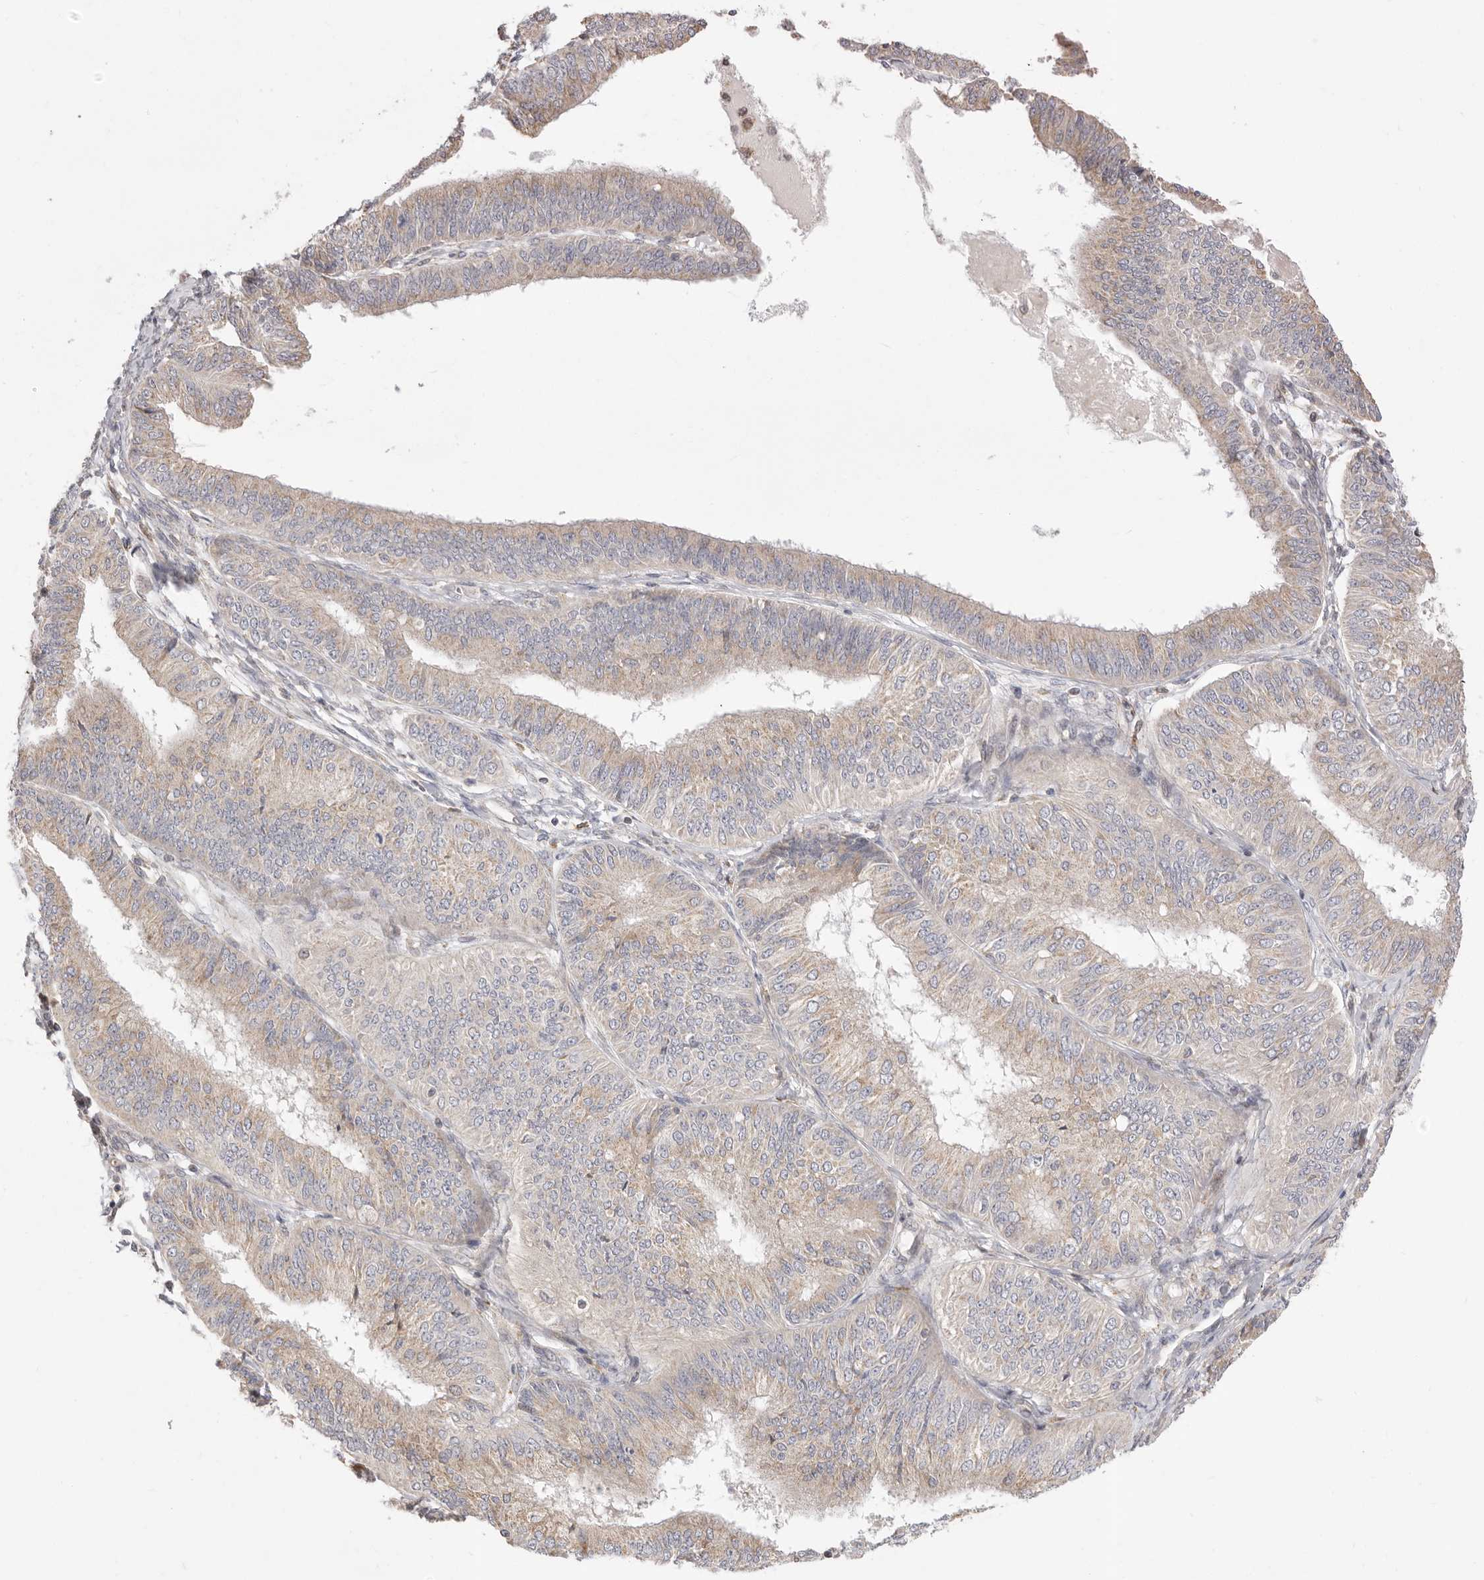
{"staining": {"intensity": "weak", "quantity": ">75%", "location": "cytoplasmic/membranous"}, "tissue": "endometrial cancer", "cell_type": "Tumor cells", "image_type": "cancer", "snomed": [{"axis": "morphology", "description": "Adenocarcinoma, NOS"}, {"axis": "topography", "description": "Endometrium"}], "caption": "The image displays staining of endometrial cancer, revealing weak cytoplasmic/membranous protein expression (brown color) within tumor cells. (Brightfield microscopy of DAB IHC at high magnification).", "gene": "USH1C", "patient": {"sex": "female", "age": 58}}